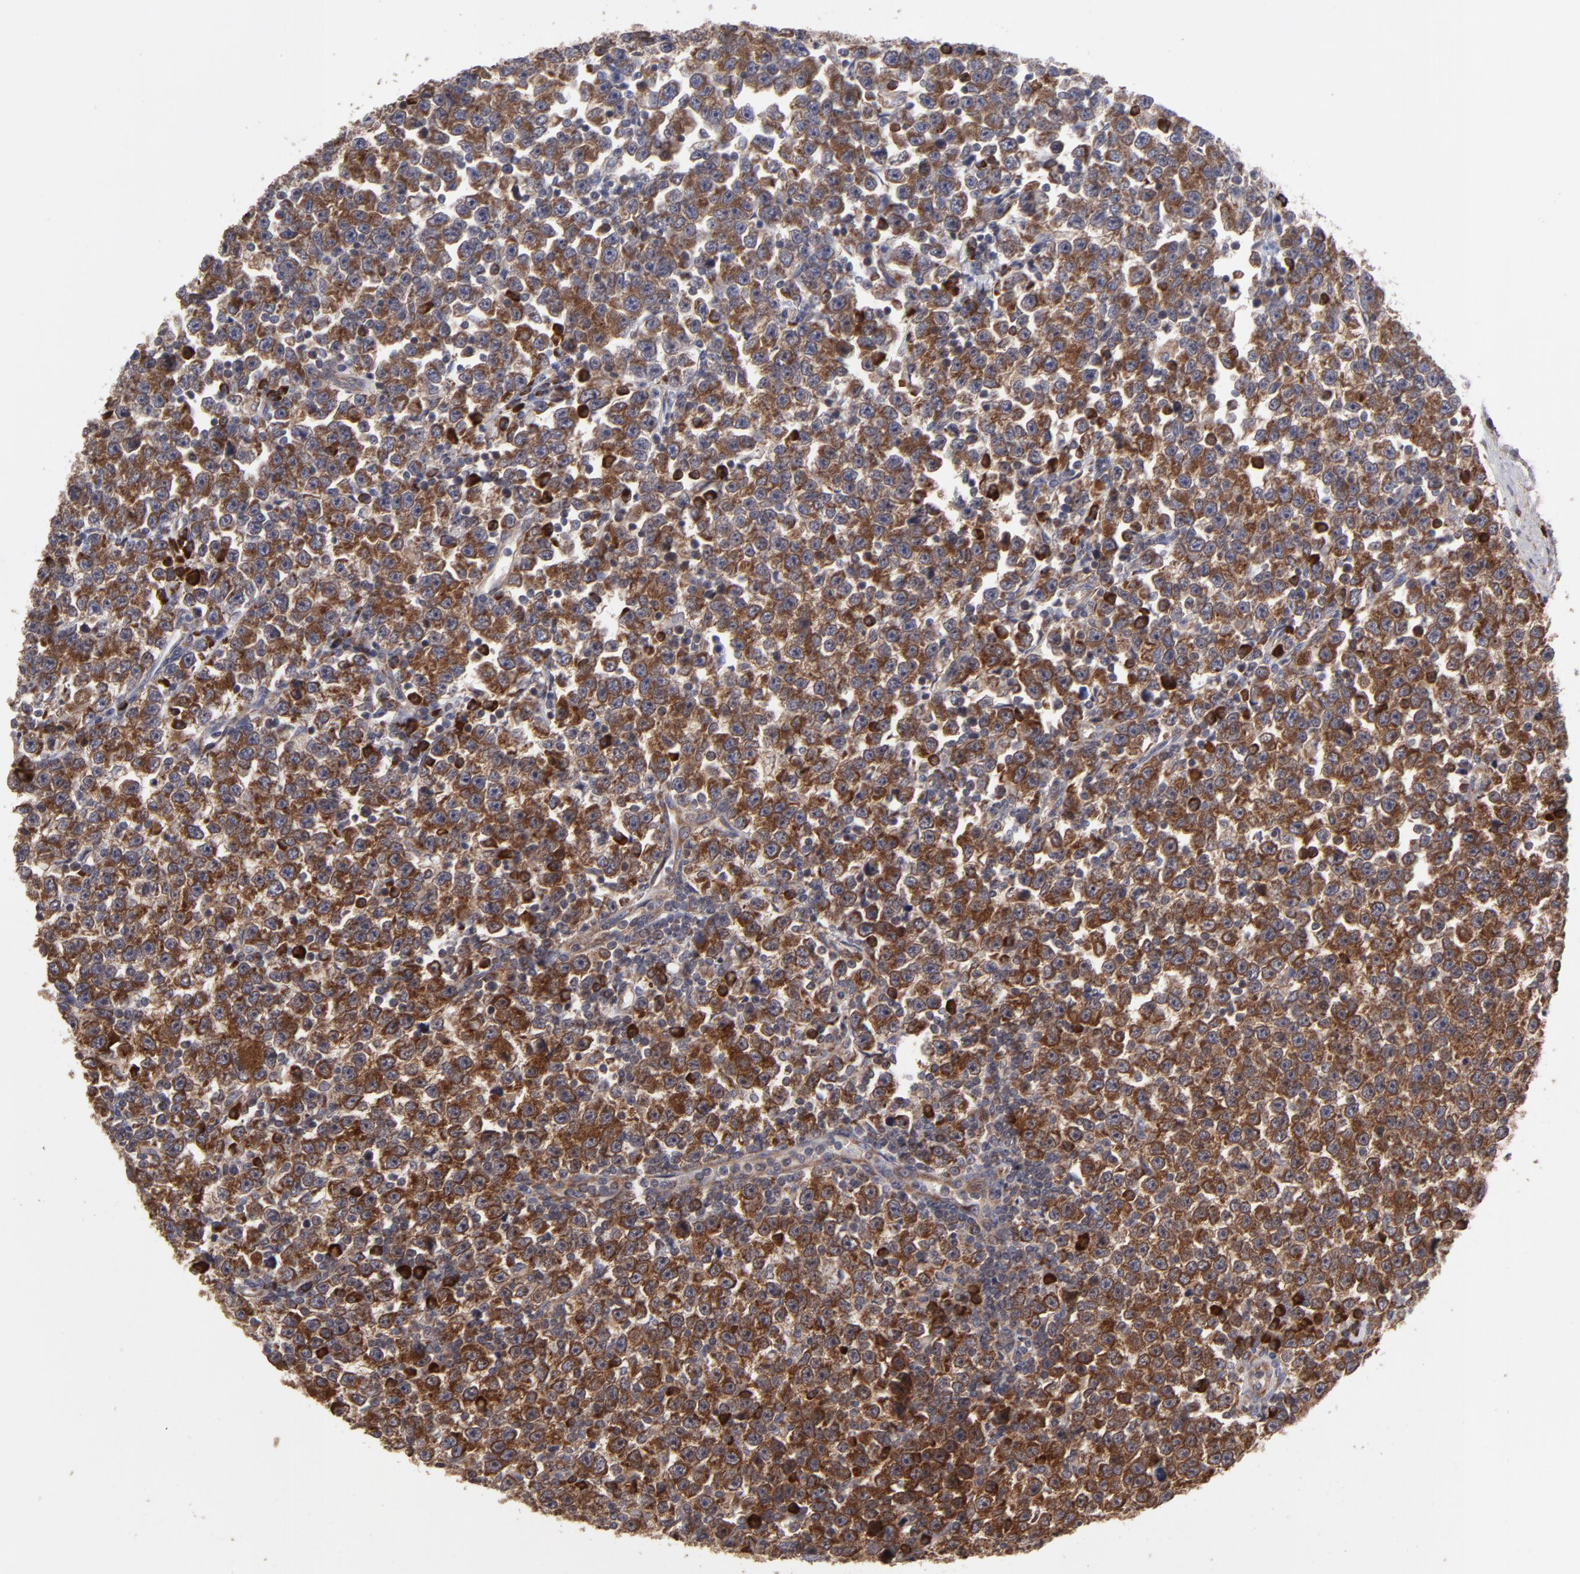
{"staining": {"intensity": "strong", "quantity": ">75%", "location": "cytoplasmic/membranous"}, "tissue": "testis cancer", "cell_type": "Tumor cells", "image_type": "cancer", "snomed": [{"axis": "morphology", "description": "Seminoma, NOS"}, {"axis": "topography", "description": "Testis"}], "caption": "This is an image of IHC staining of testis seminoma, which shows strong expression in the cytoplasmic/membranous of tumor cells.", "gene": "SND1", "patient": {"sex": "male", "age": 43}}